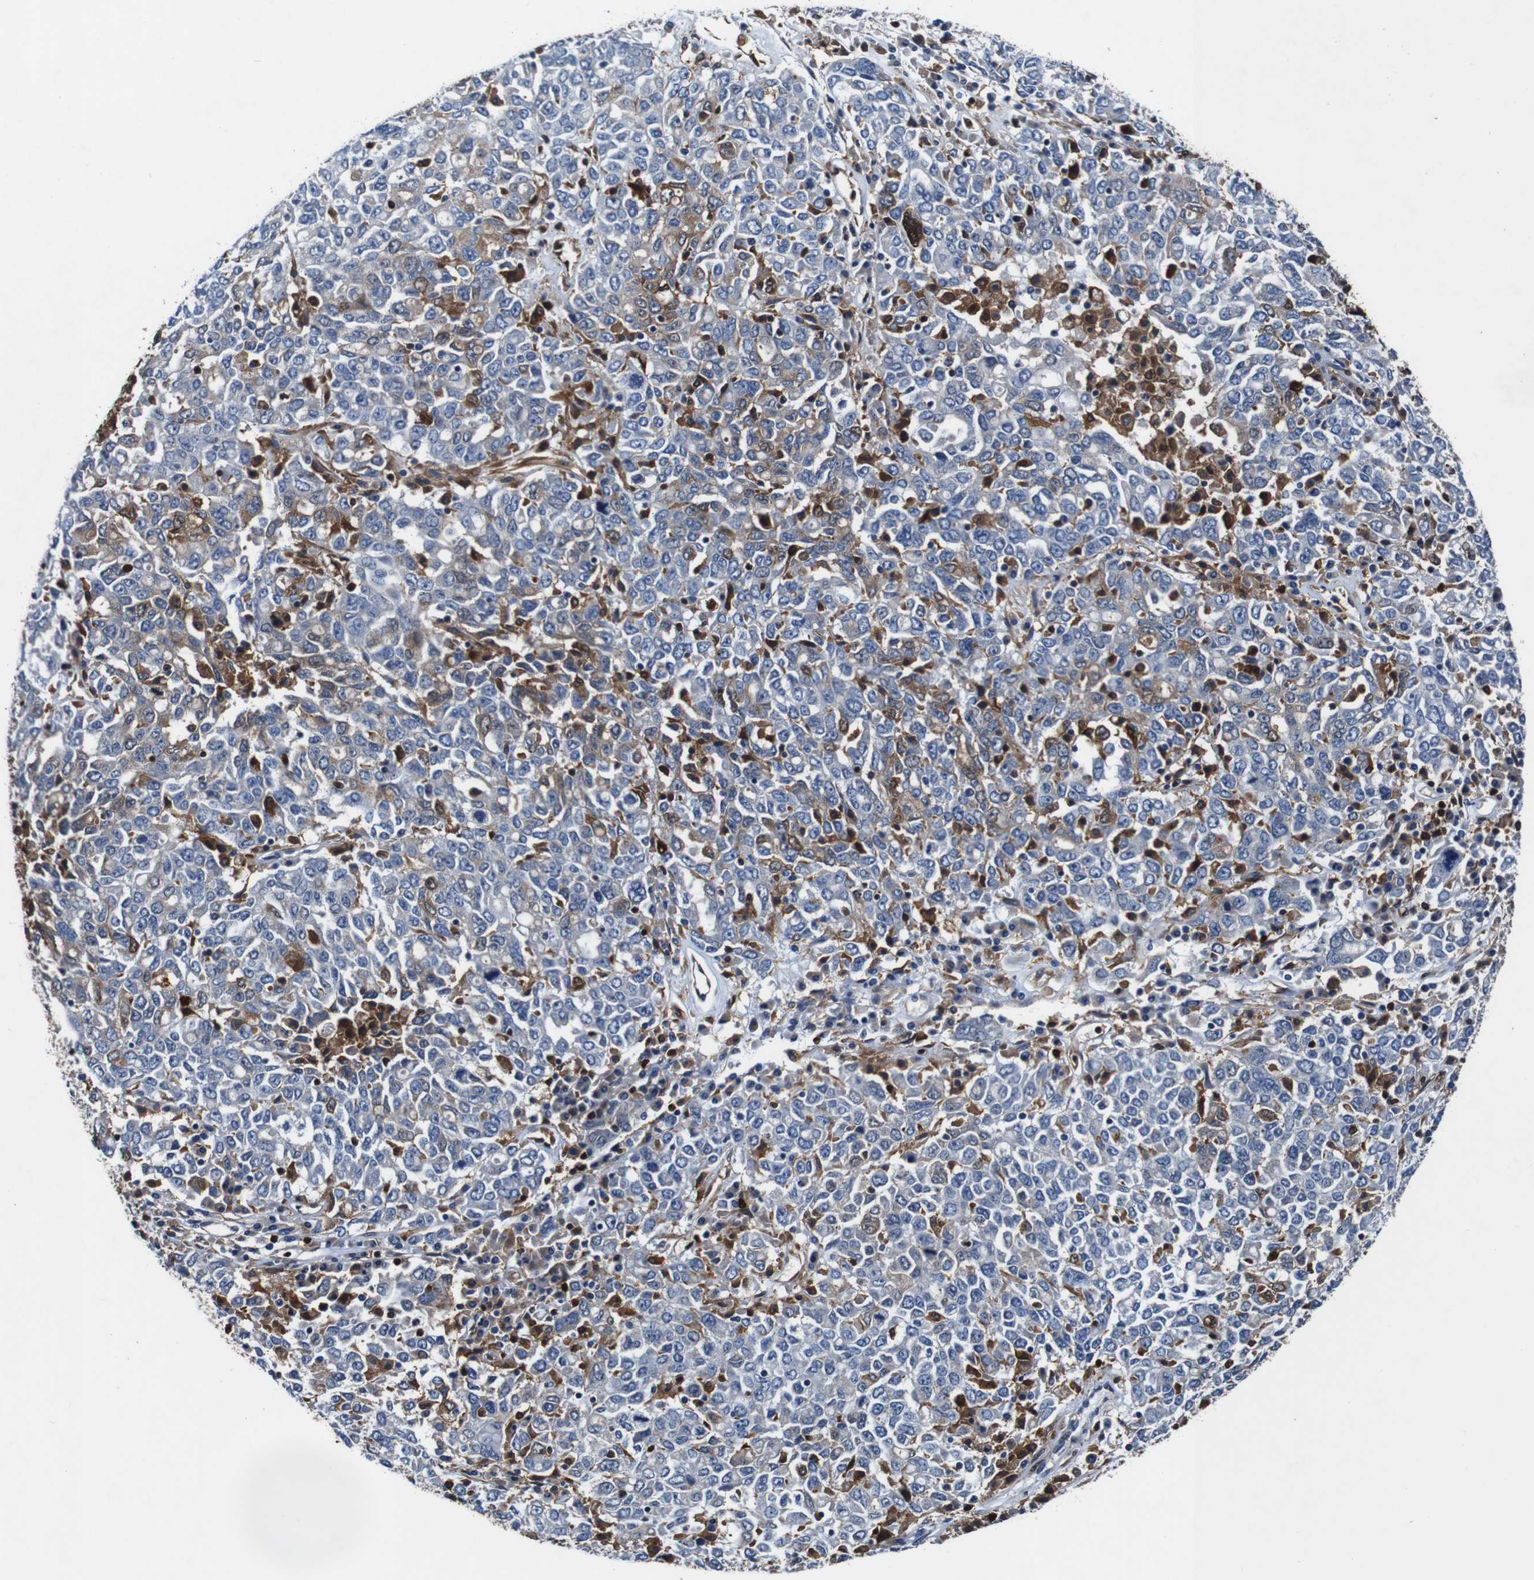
{"staining": {"intensity": "moderate", "quantity": "<25%", "location": "cytoplasmic/membranous,nuclear"}, "tissue": "ovarian cancer", "cell_type": "Tumor cells", "image_type": "cancer", "snomed": [{"axis": "morphology", "description": "Carcinoma, endometroid"}, {"axis": "topography", "description": "Ovary"}], "caption": "Immunohistochemical staining of human endometroid carcinoma (ovarian) reveals low levels of moderate cytoplasmic/membranous and nuclear expression in about <25% of tumor cells. (DAB IHC with brightfield microscopy, high magnification).", "gene": "ANXA1", "patient": {"sex": "female", "age": 62}}